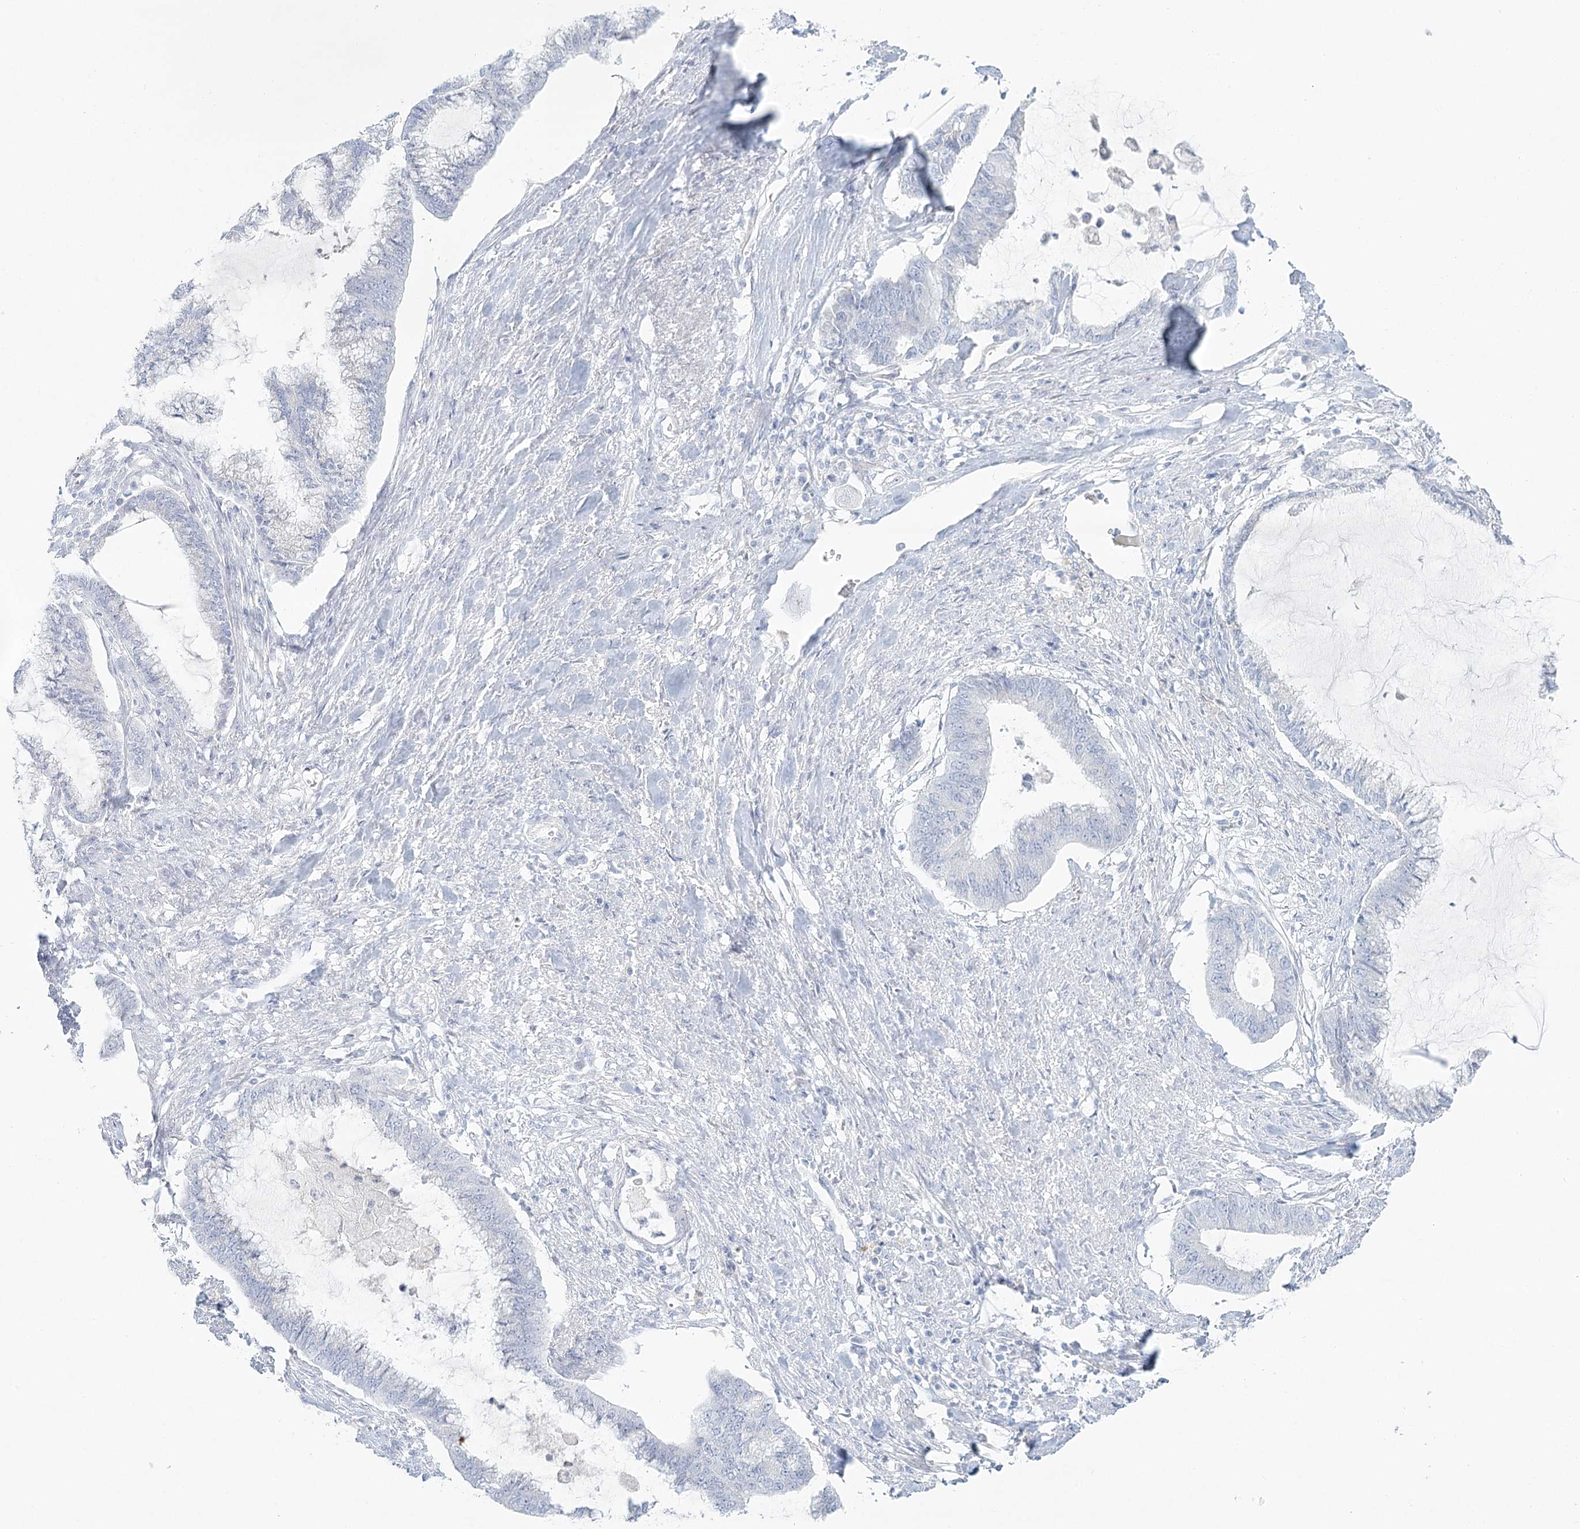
{"staining": {"intensity": "negative", "quantity": "none", "location": "none"}, "tissue": "endometrial cancer", "cell_type": "Tumor cells", "image_type": "cancer", "snomed": [{"axis": "morphology", "description": "Adenocarcinoma, NOS"}, {"axis": "topography", "description": "Endometrium"}], "caption": "The micrograph displays no staining of tumor cells in adenocarcinoma (endometrial).", "gene": "DMGDH", "patient": {"sex": "female", "age": 86}}